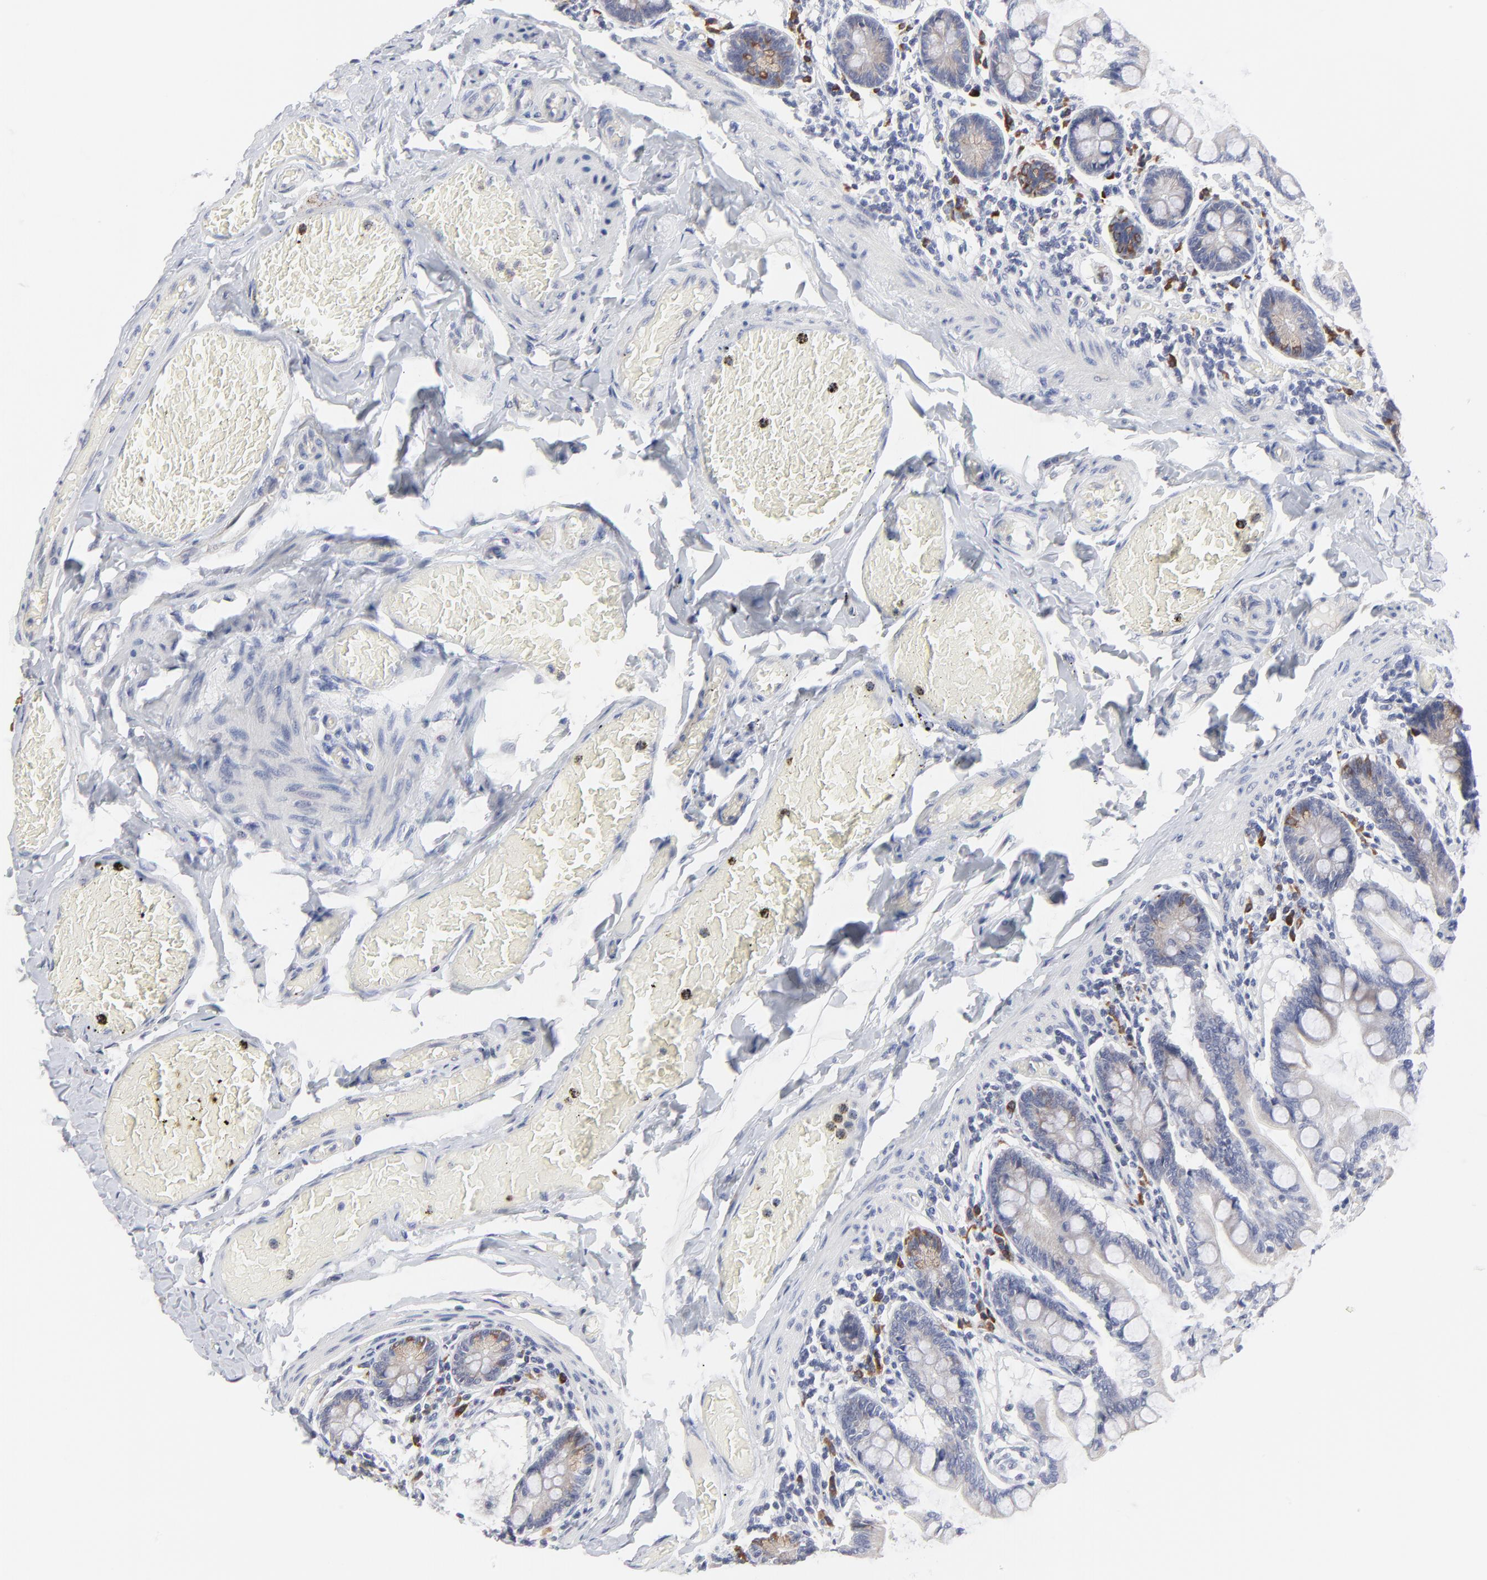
{"staining": {"intensity": "negative", "quantity": "none", "location": "none"}, "tissue": "small intestine", "cell_type": "Glandular cells", "image_type": "normal", "snomed": [{"axis": "morphology", "description": "Normal tissue, NOS"}, {"axis": "topography", "description": "Small intestine"}], "caption": "IHC image of unremarkable small intestine: small intestine stained with DAB displays no significant protein positivity in glandular cells. Brightfield microscopy of immunohistochemistry stained with DAB (3,3'-diaminobenzidine) (brown) and hematoxylin (blue), captured at high magnification.", "gene": "TRIM22", "patient": {"sex": "male", "age": 41}}